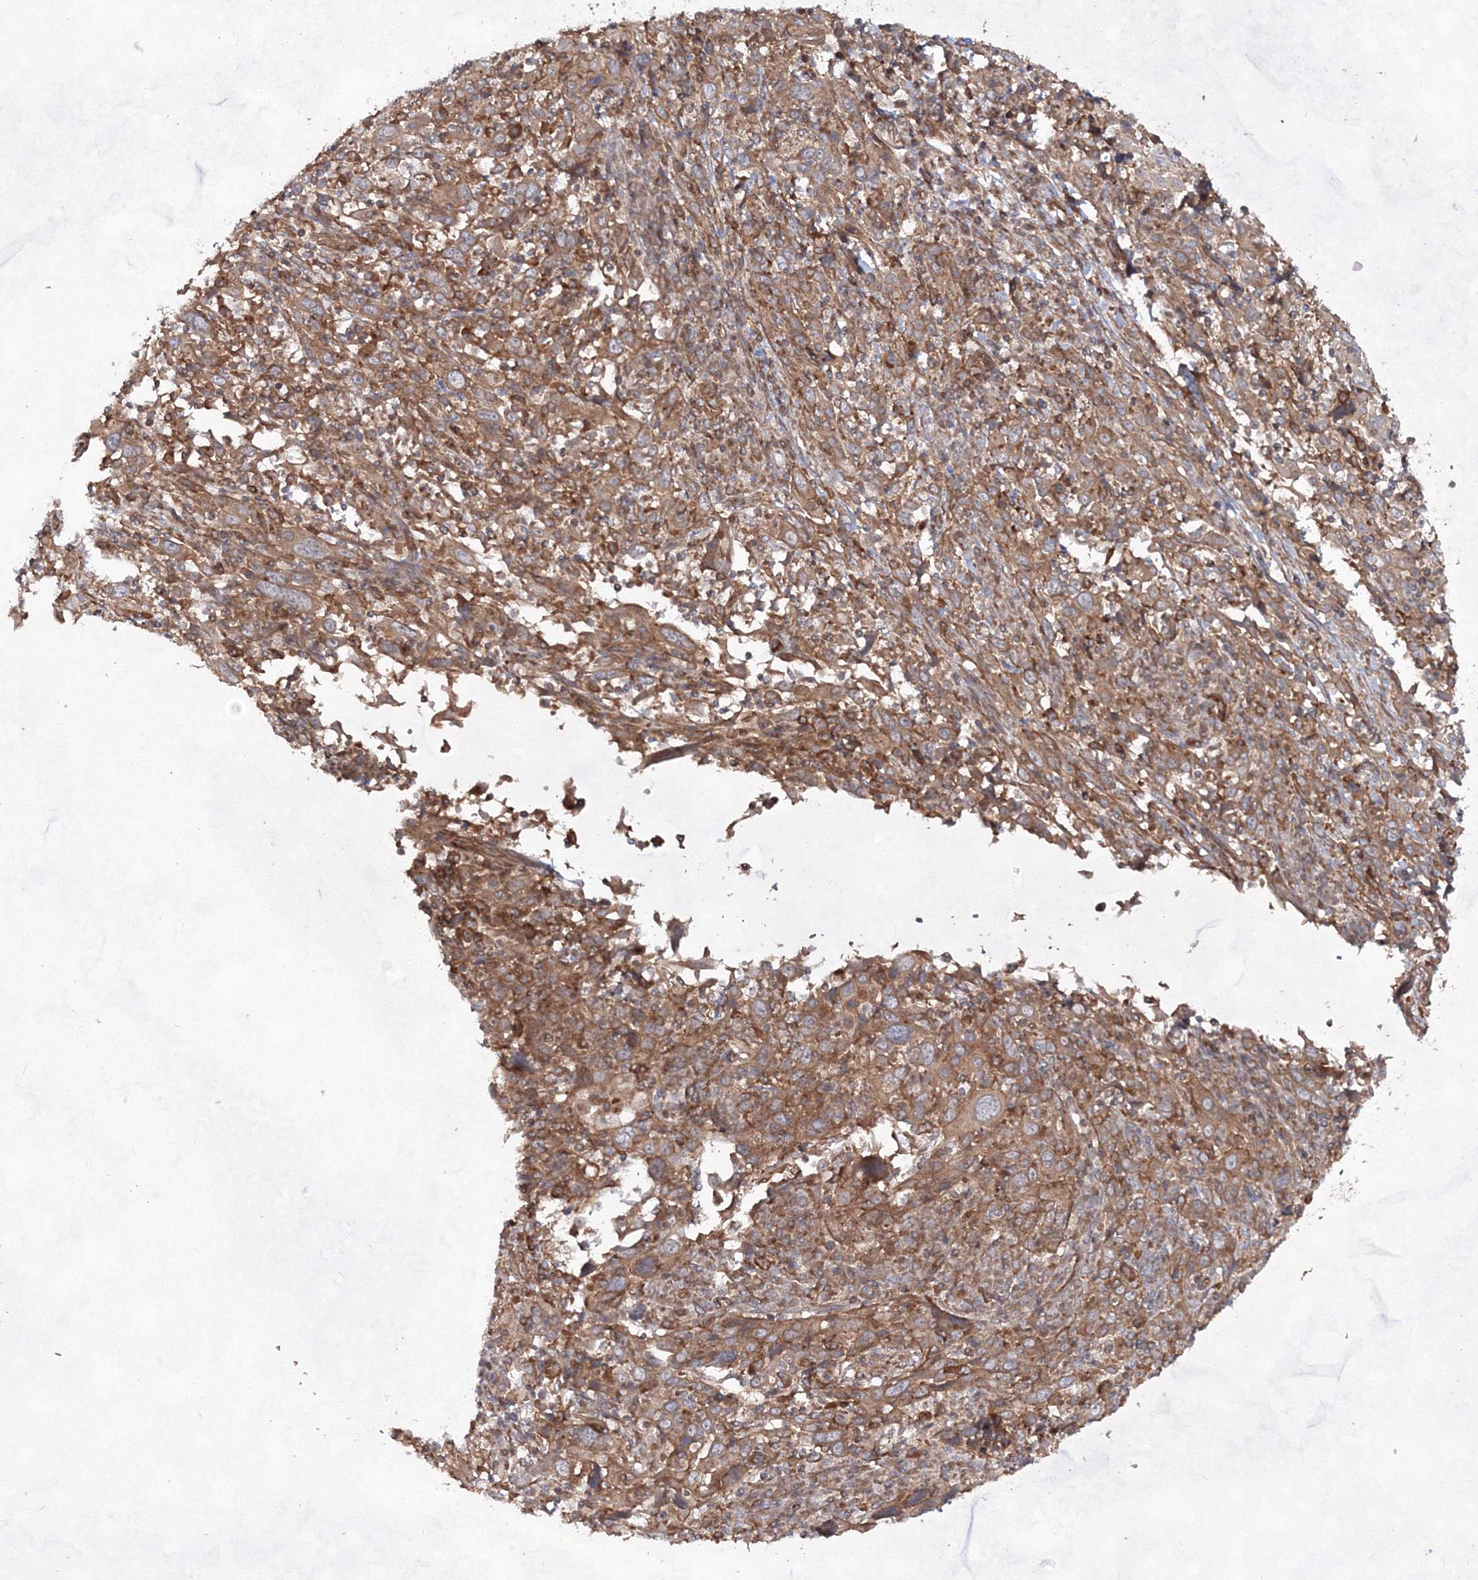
{"staining": {"intensity": "moderate", "quantity": ">75%", "location": "cytoplasmic/membranous"}, "tissue": "cervical cancer", "cell_type": "Tumor cells", "image_type": "cancer", "snomed": [{"axis": "morphology", "description": "Squamous cell carcinoma, NOS"}, {"axis": "topography", "description": "Cervix"}], "caption": "Immunohistochemistry (IHC) image of neoplastic tissue: human squamous cell carcinoma (cervical) stained using immunohistochemistry (IHC) demonstrates medium levels of moderate protein expression localized specifically in the cytoplasmic/membranous of tumor cells, appearing as a cytoplasmic/membranous brown color.", "gene": "EXOC6", "patient": {"sex": "female", "age": 46}}